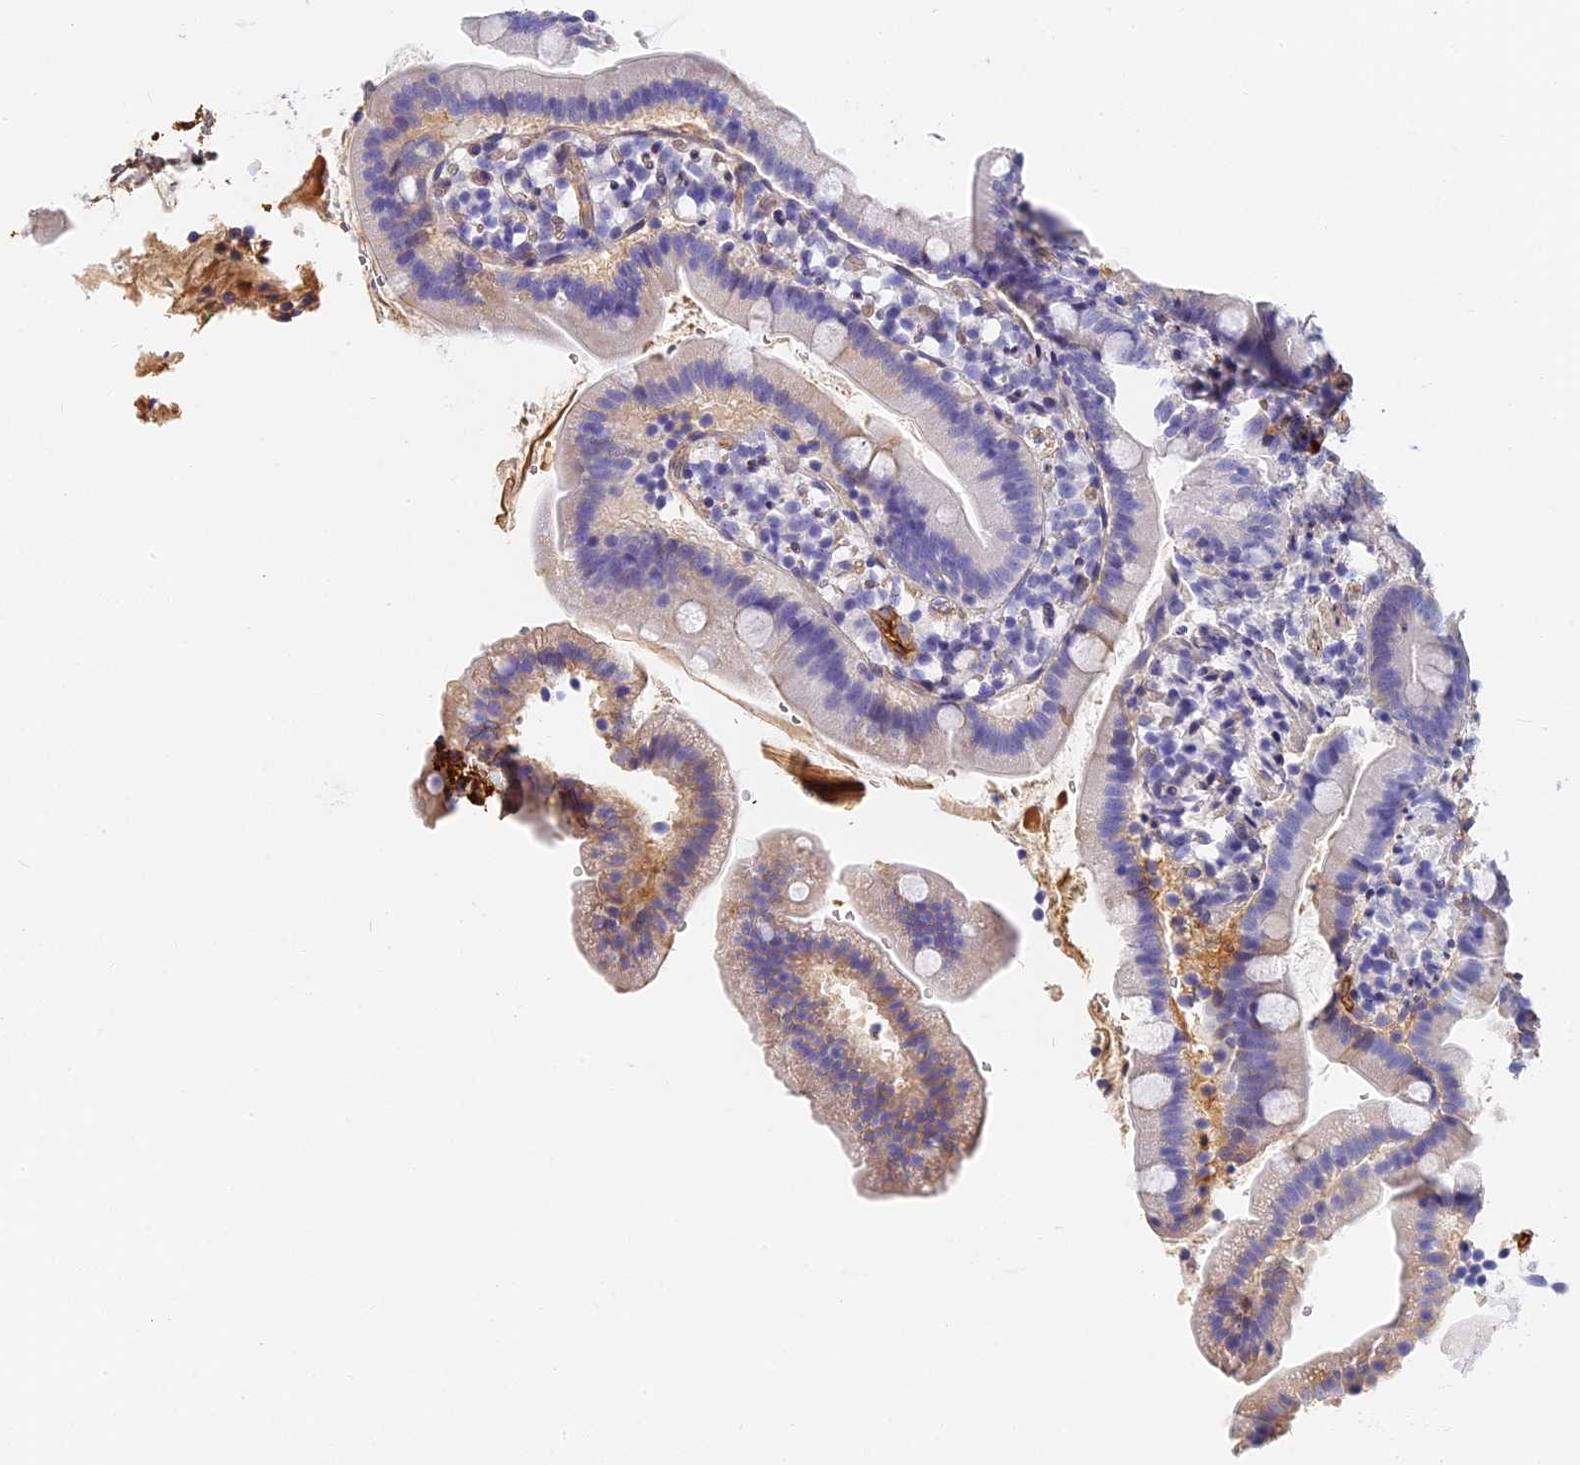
{"staining": {"intensity": "moderate", "quantity": "<25%", "location": "cytoplasmic/membranous"}, "tissue": "duodenum", "cell_type": "Glandular cells", "image_type": "normal", "snomed": [{"axis": "morphology", "description": "Normal tissue, NOS"}, {"axis": "topography", "description": "Duodenum"}], "caption": "A high-resolution histopathology image shows IHC staining of benign duodenum, which shows moderate cytoplasmic/membranous staining in approximately <25% of glandular cells.", "gene": "ITIH1", "patient": {"sex": "female", "age": 67}}